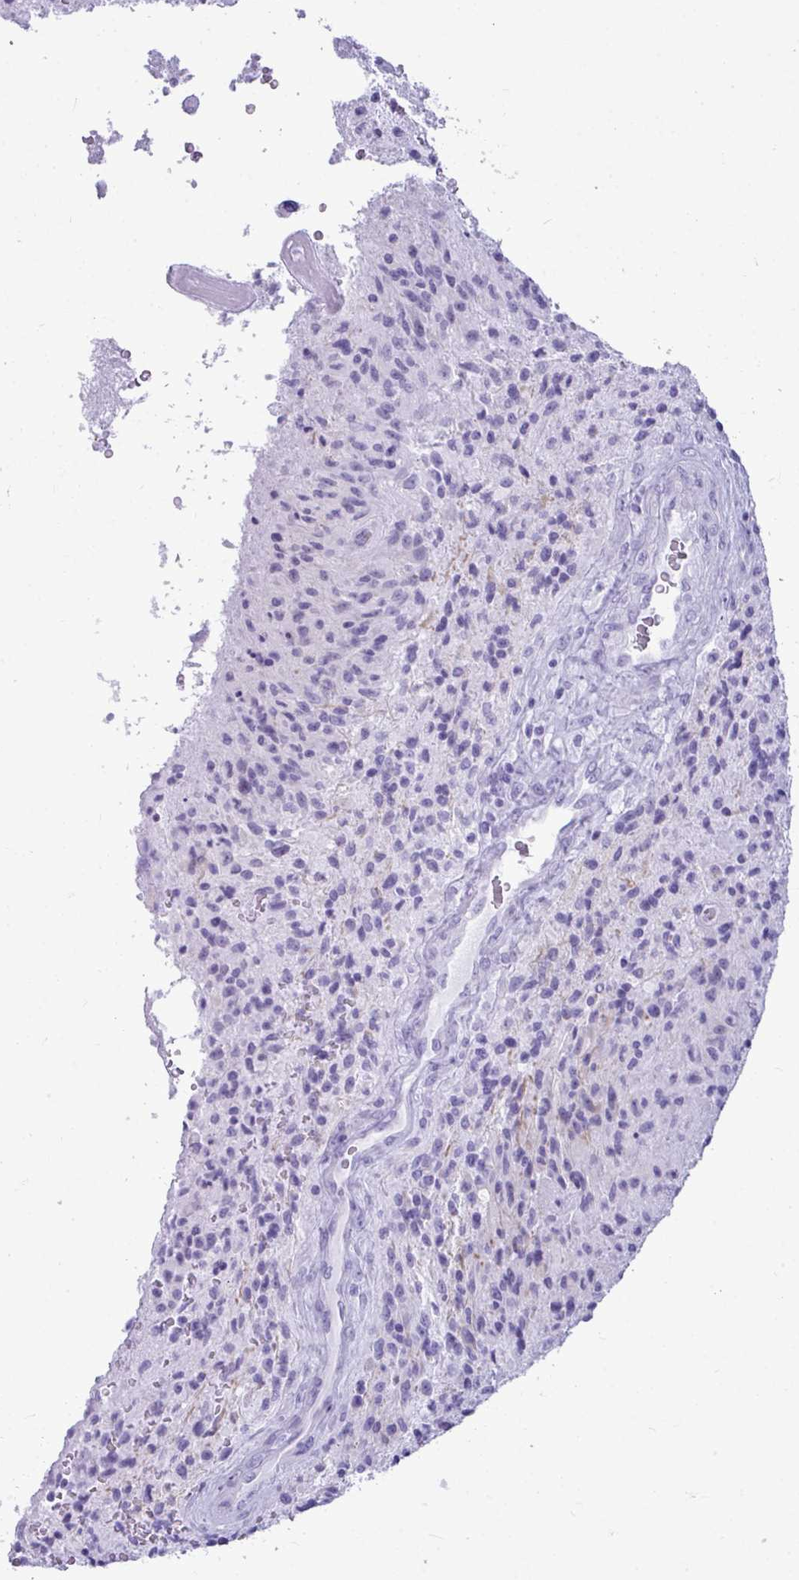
{"staining": {"intensity": "negative", "quantity": "none", "location": "none"}, "tissue": "glioma", "cell_type": "Tumor cells", "image_type": "cancer", "snomed": [{"axis": "morphology", "description": "Normal tissue, NOS"}, {"axis": "morphology", "description": "Glioma, malignant, High grade"}, {"axis": "topography", "description": "Cerebral cortex"}], "caption": "Immunohistochemistry of glioma reveals no staining in tumor cells.", "gene": "CLGN", "patient": {"sex": "male", "age": 56}}